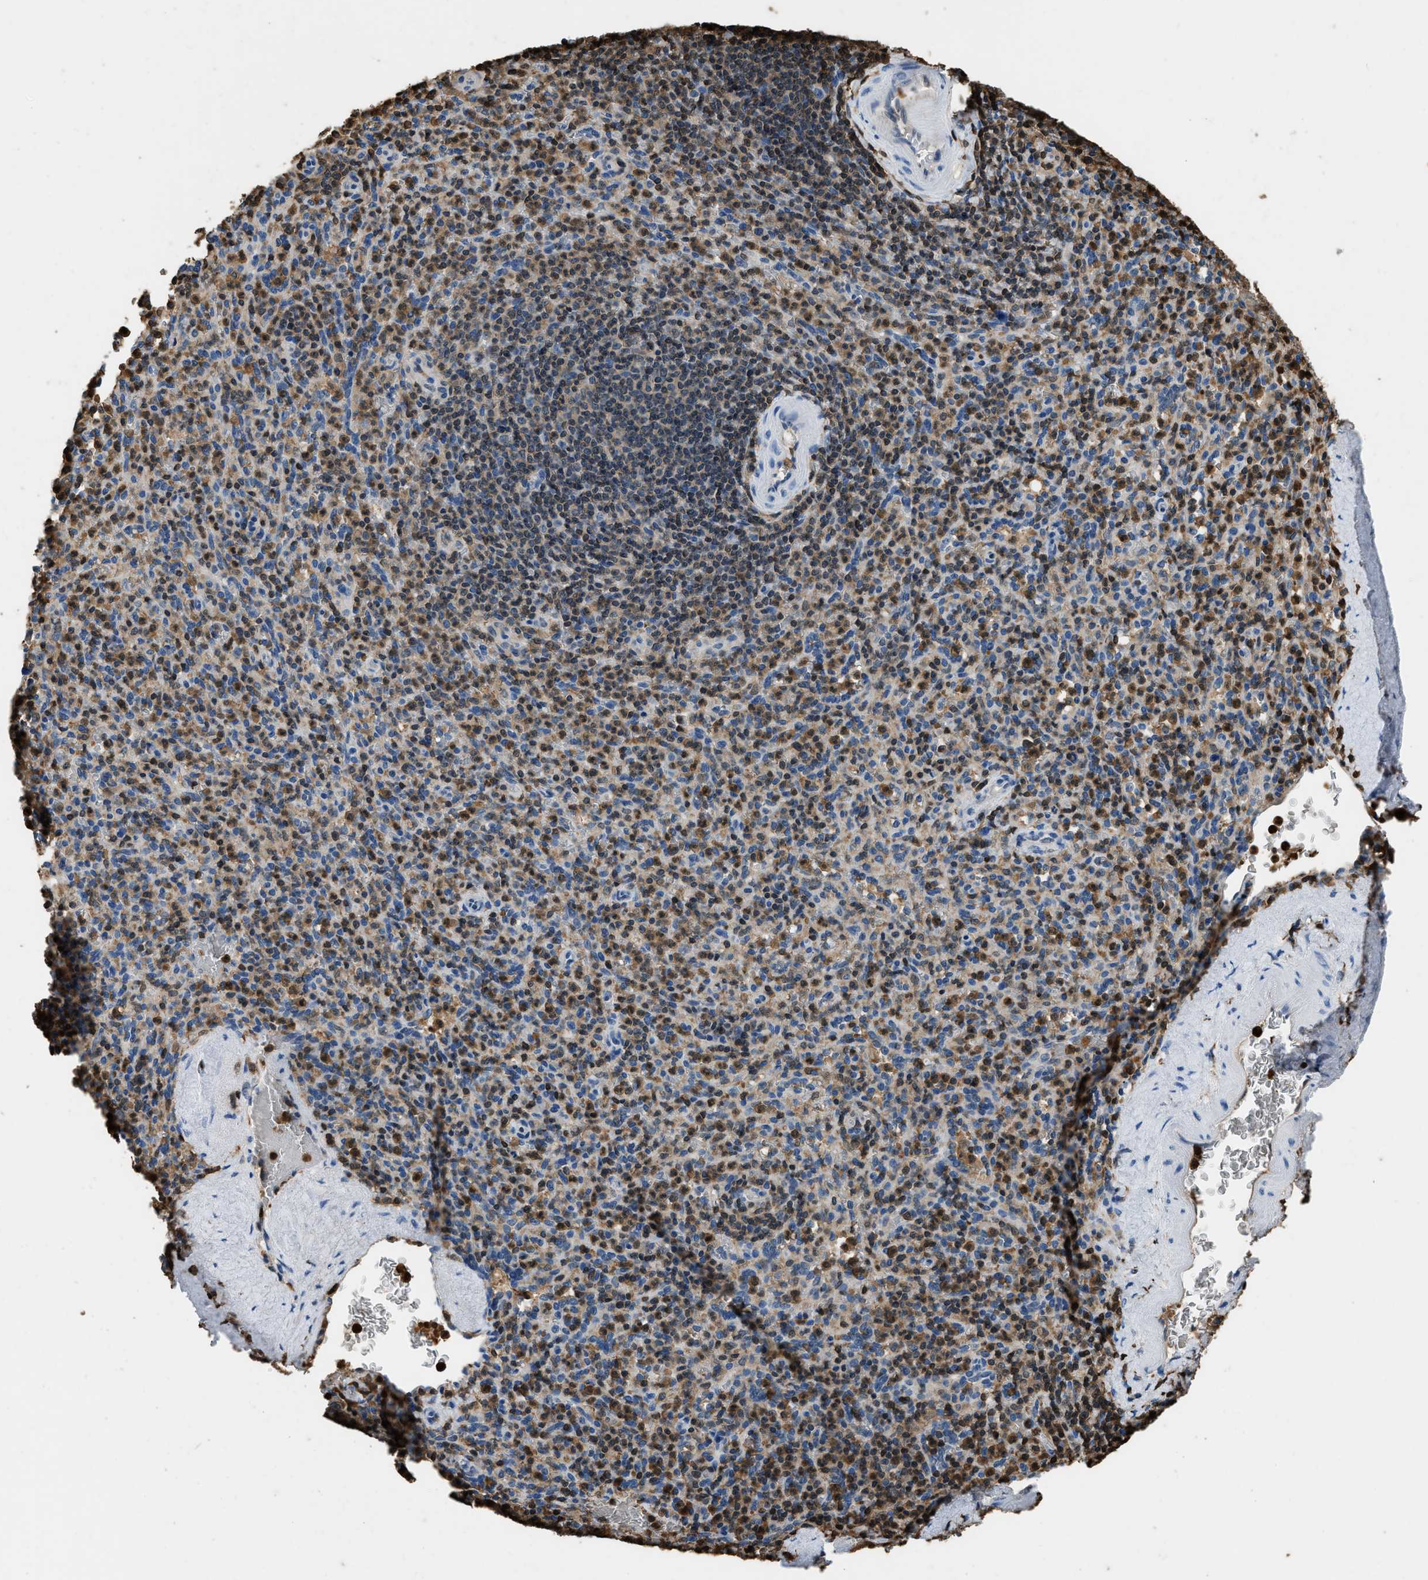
{"staining": {"intensity": "moderate", "quantity": ">75%", "location": "cytoplasmic/membranous,nuclear"}, "tissue": "spleen", "cell_type": "Cells in red pulp", "image_type": "normal", "snomed": [{"axis": "morphology", "description": "Normal tissue, NOS"}, {"axis": "topography", "description": "Spleen"}], "caption": "A medium amount of moderate cytoplasmic/membranous,nuclear staining is identified in about >75% of cells in red pulp in benign spleen. (DAB = brown stain, brightfield microscopy at high magnification).", "gene": "ARHGDIB", "patient": {"sex": "male", "age": 36}}